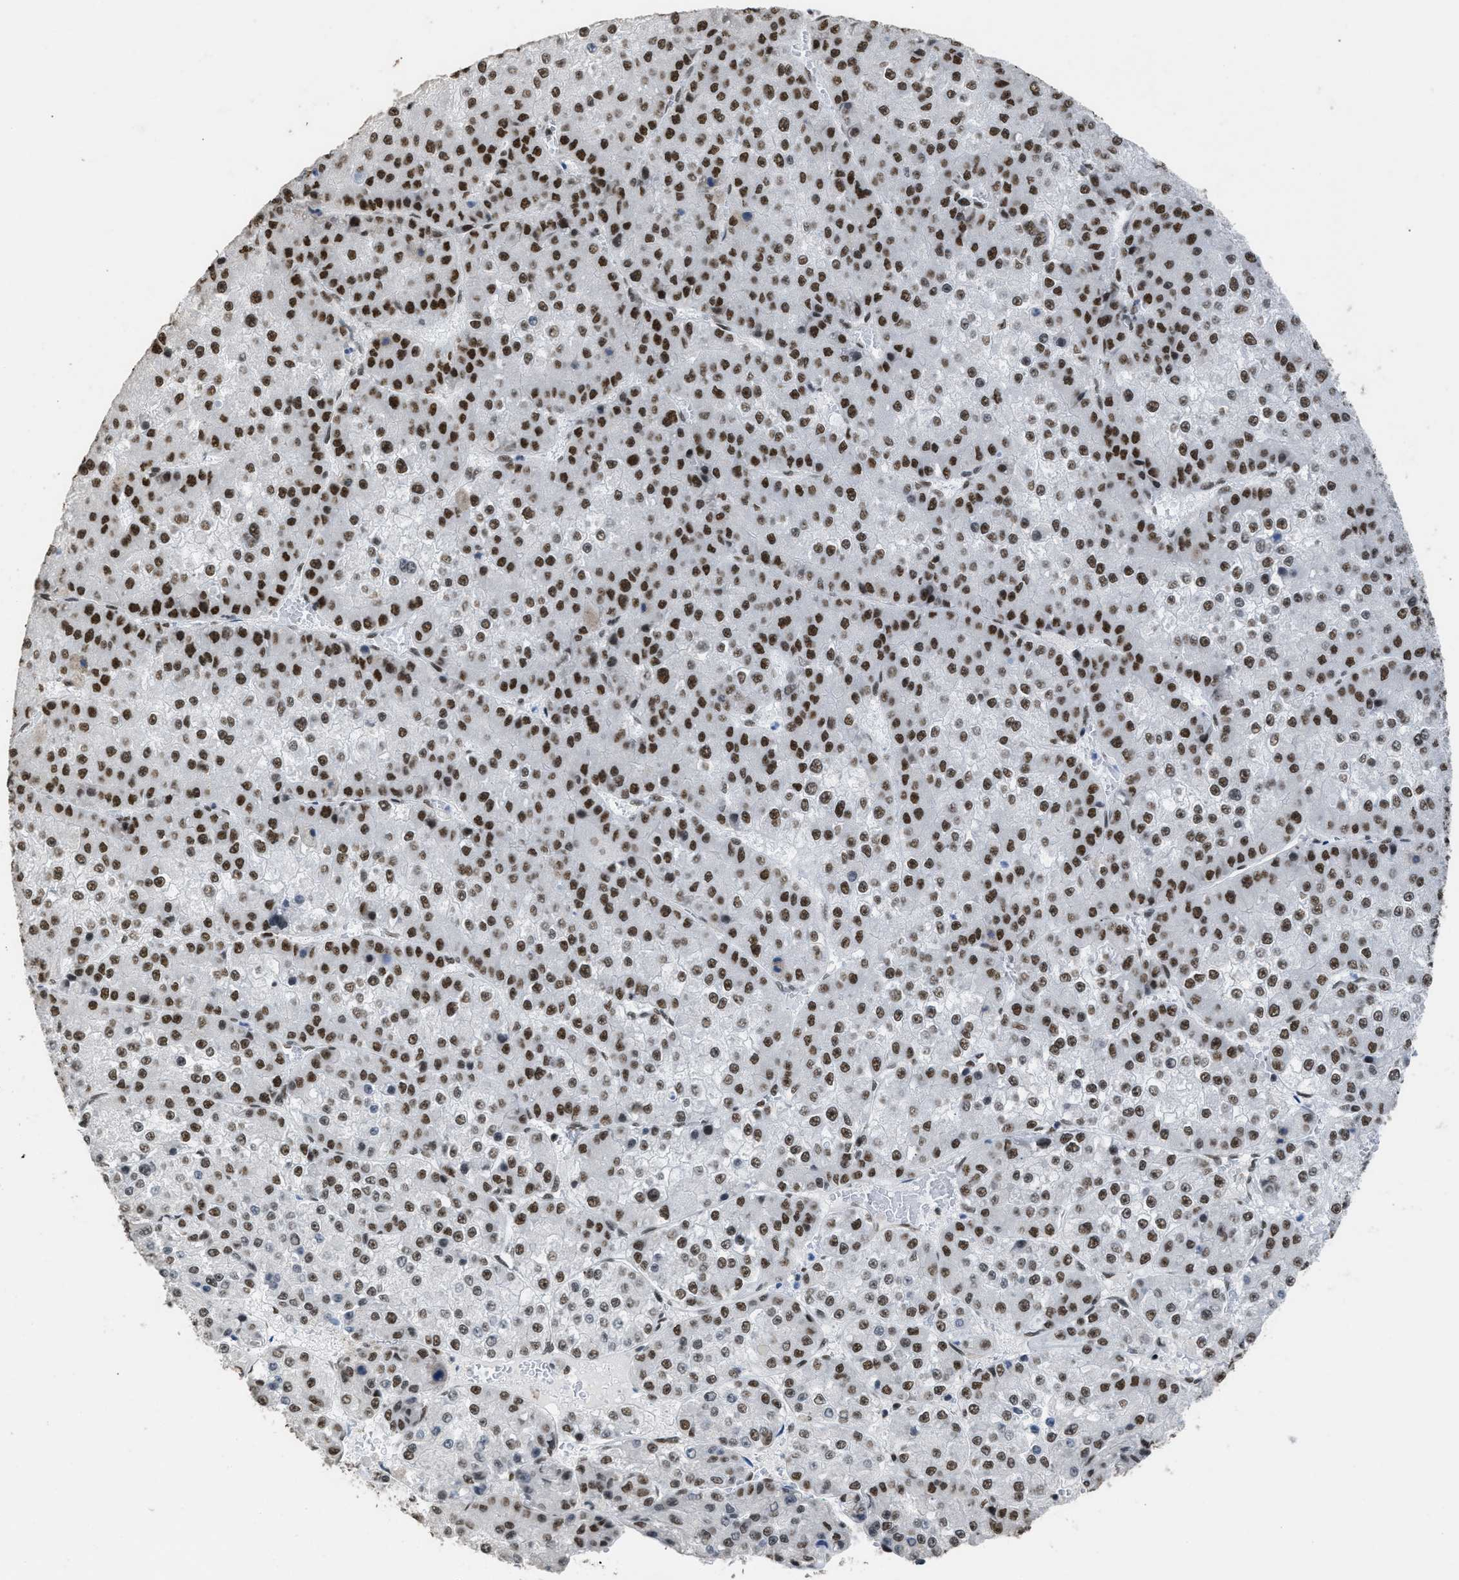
{"staining": {"intensity": "strong", "quantity": ">75%", "location": "nuclear"}, "tissue": "liver cancer", "cell_type": "Tumor cells", "image_type": "cancer", "snomed": [{"axis": "morphology", "description": "Carcinoma, Hepatocellular, NOS"}, {"axis": "topography", "description": "Liver"}], "caption": "Brown immunohistochemical staining in human liver cancer (hepatocellular carcinoma) displays strong nuclear expression in about >75% of tumor cells.", "gene": "SCAF4", "patient": {"sex": "female", "age": 73}}